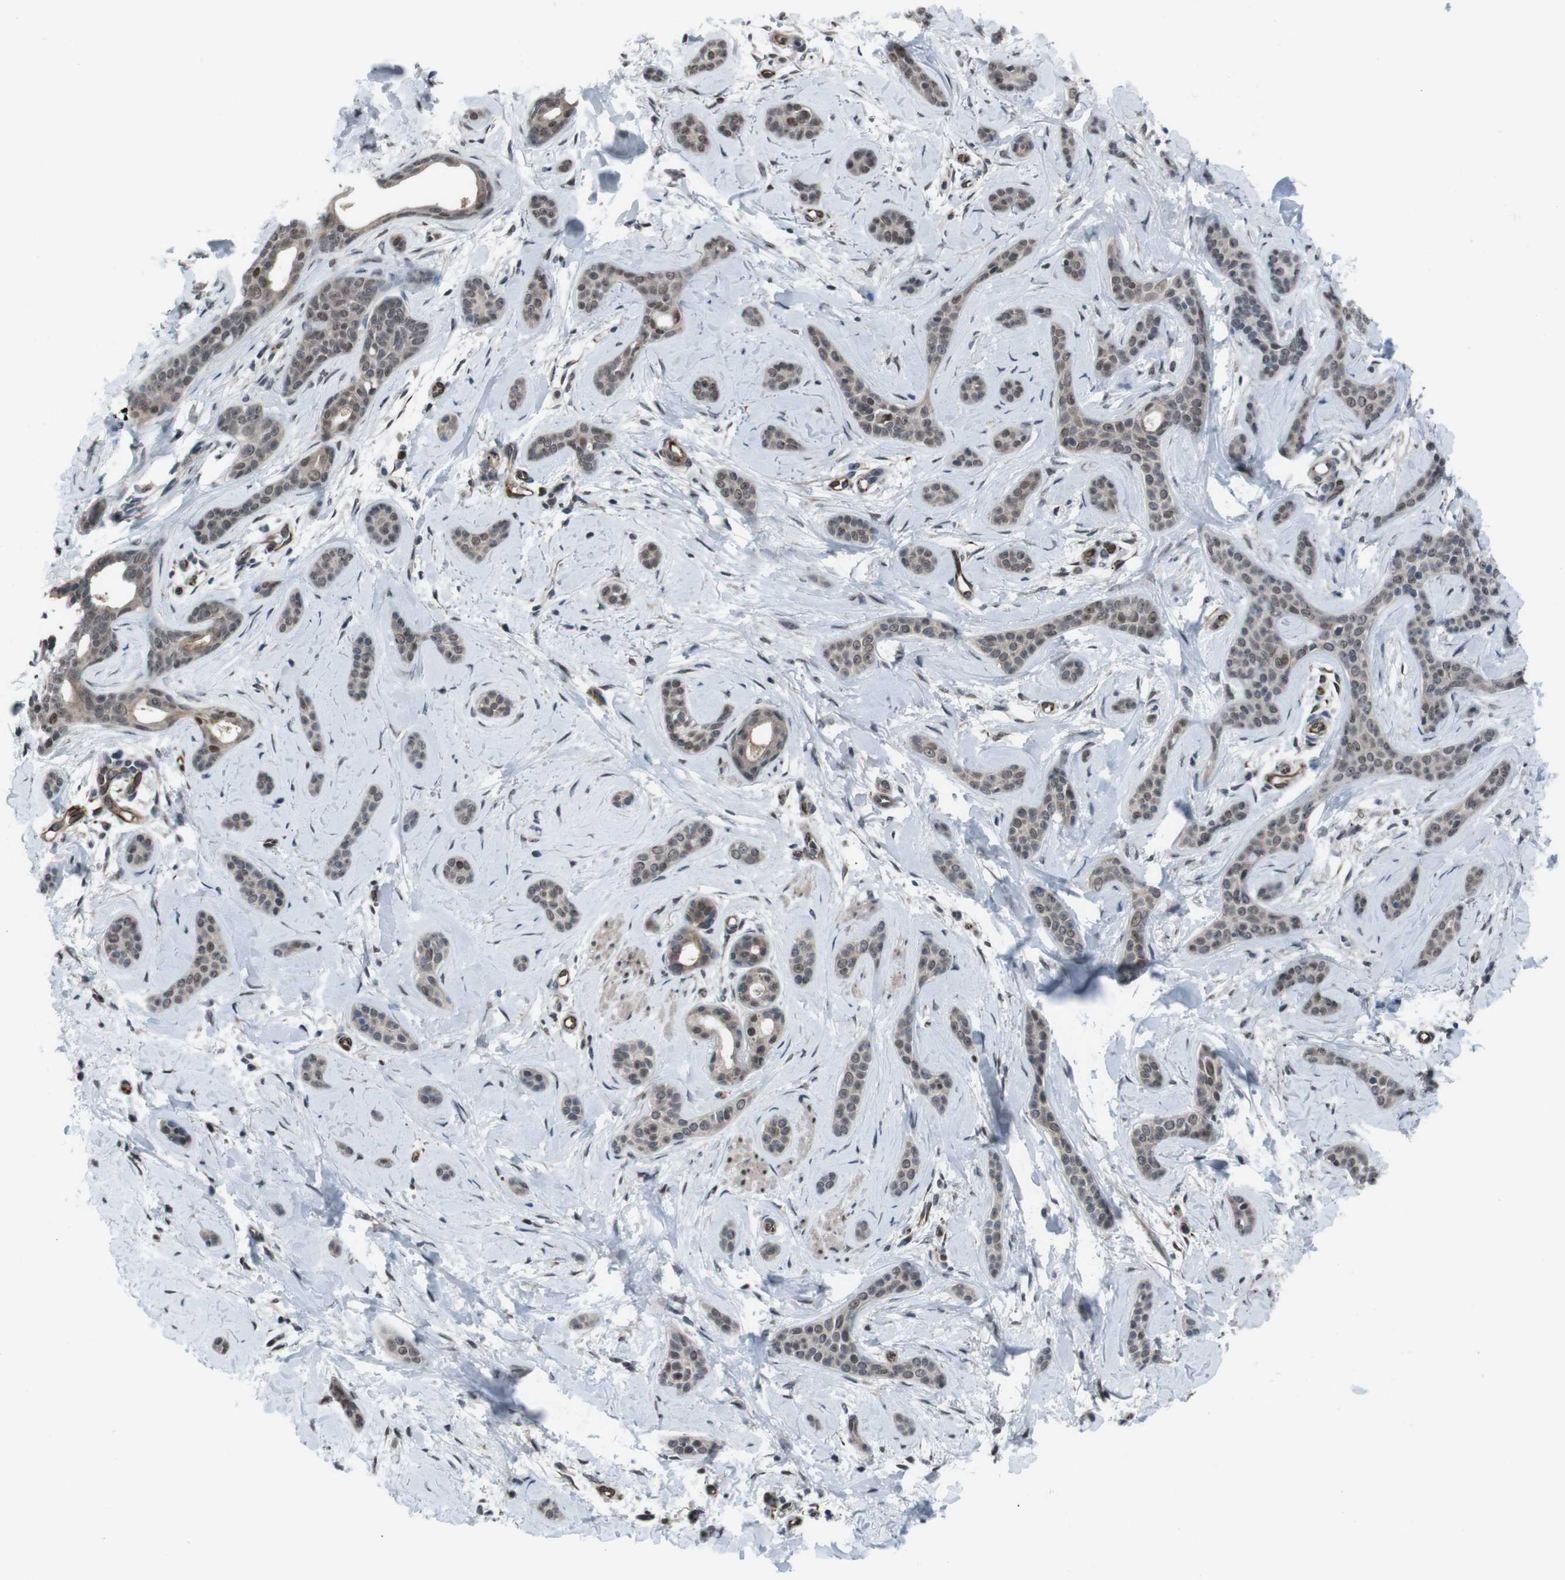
{"staining": {"intensity": "moderate", "quantity": ">75%", "location": "nuclear"}, "tissue": "skin cancer", "cell_type": "Tumor cells", "image_type": "cancer", "snomed": [{"axis": "morphology", "description": "Basal cell carcinoma"}, {"axis": "morphology", "description": "Adnexal tumor, benign"}, {"axis": "topography", "description": "Skin"}], "caption": "Immunohistochemistry of human skin cancer displays medium levels of moderate nuclear staining in about >75% of tumor cells.", "gene": "SS18L1", "patient": {"sex": "female", "age": 42}}